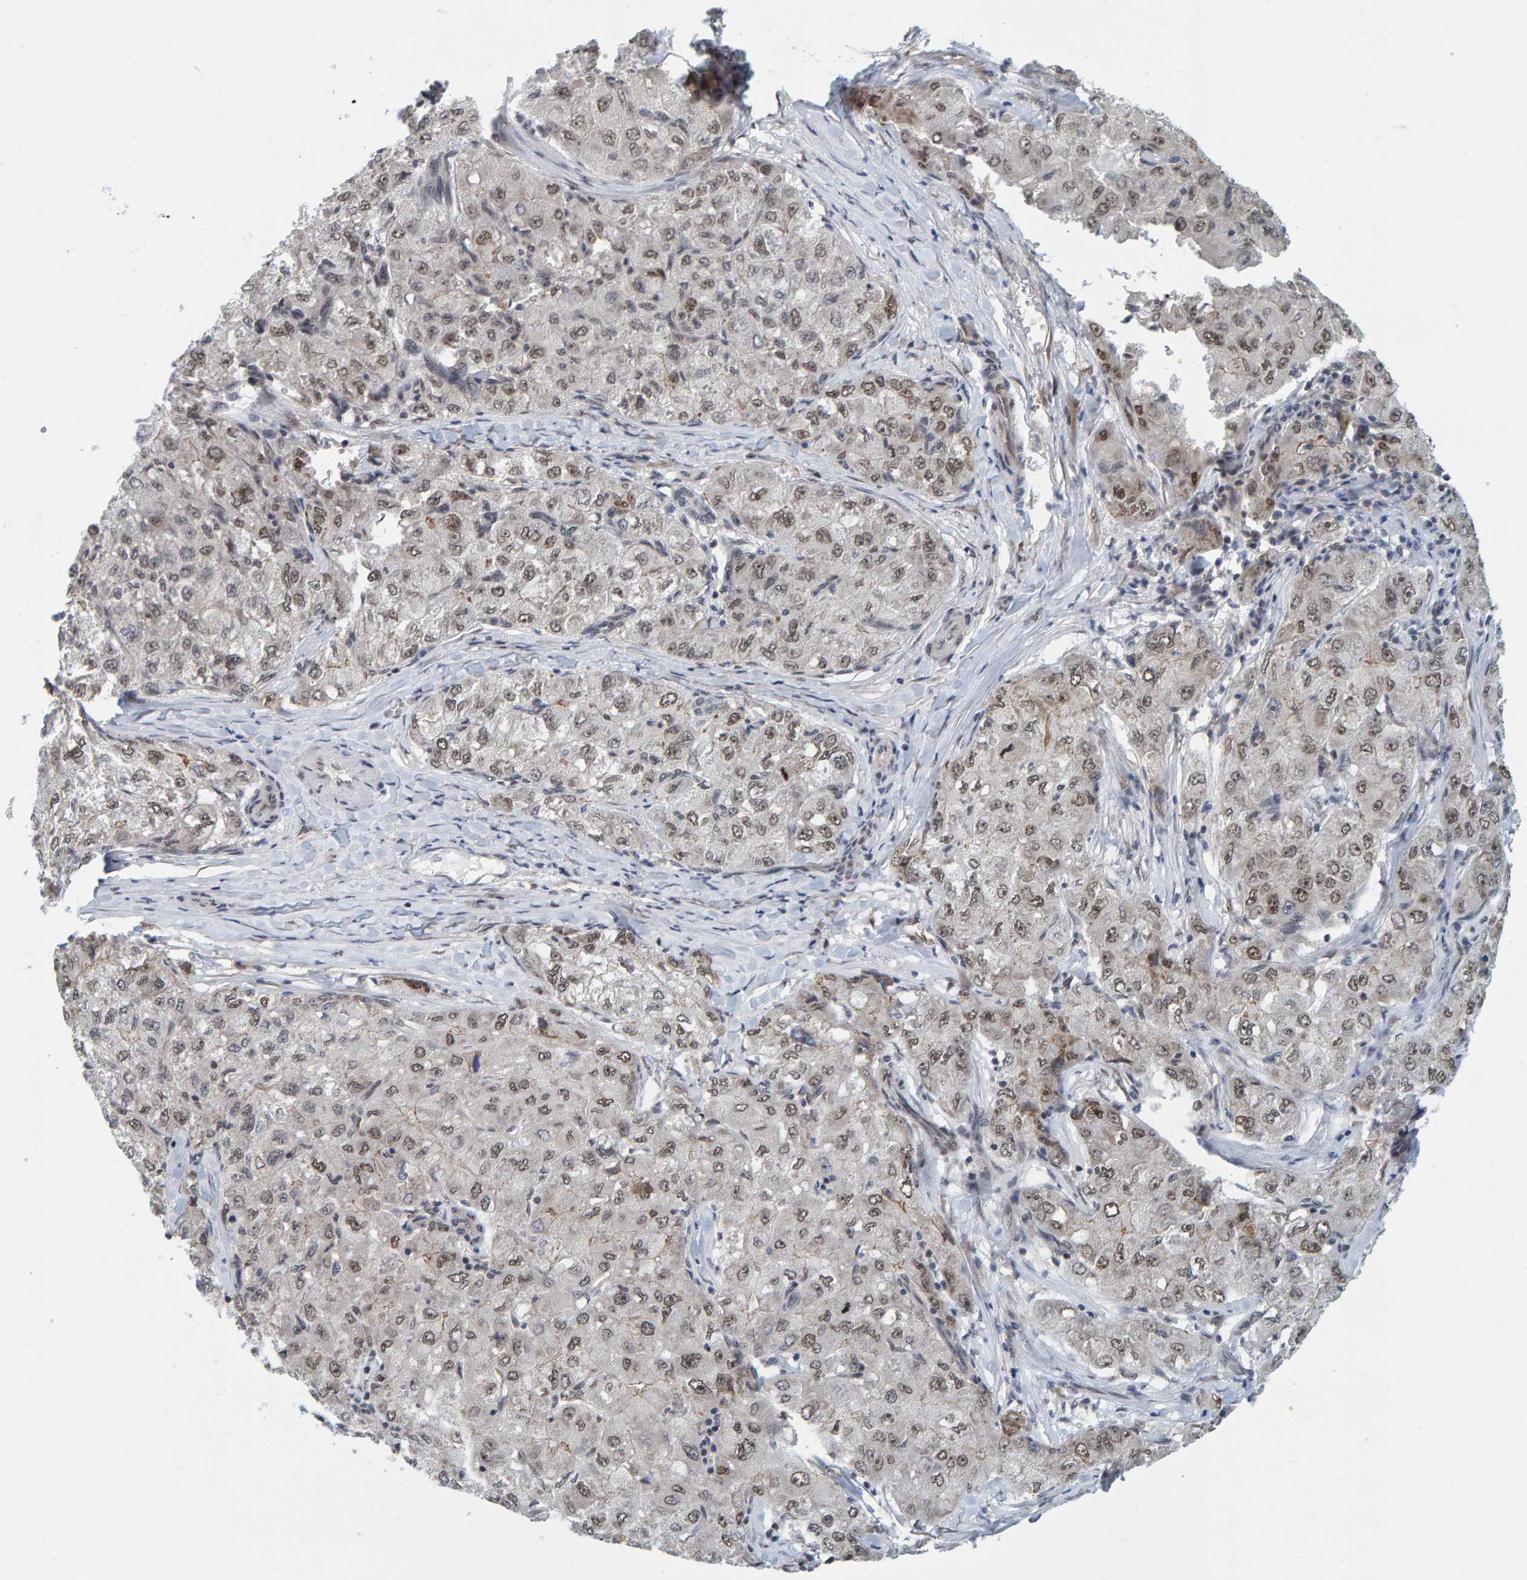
{"staining": {"intensity": "weak", "quantity": ">75%", "location": "nuclear"}, "tissue": "liver cancer", "cell_type": "Tumor cells", "image_type": "cancer", "snomed": [{"axis": "morphology", "description": "Carcinoma, Hepatocellular, NOS"}, {"axis": "topography", "description": "Liver"}], "caption": "A brown stain shows weak nuclear positivity of a protein in liver cancer tumor cells. The protein of interest is shown in brown color, while the nuclei are stained blue.", "gene": "POLR1E", "patient": {"sex": "male", "age": 80}}